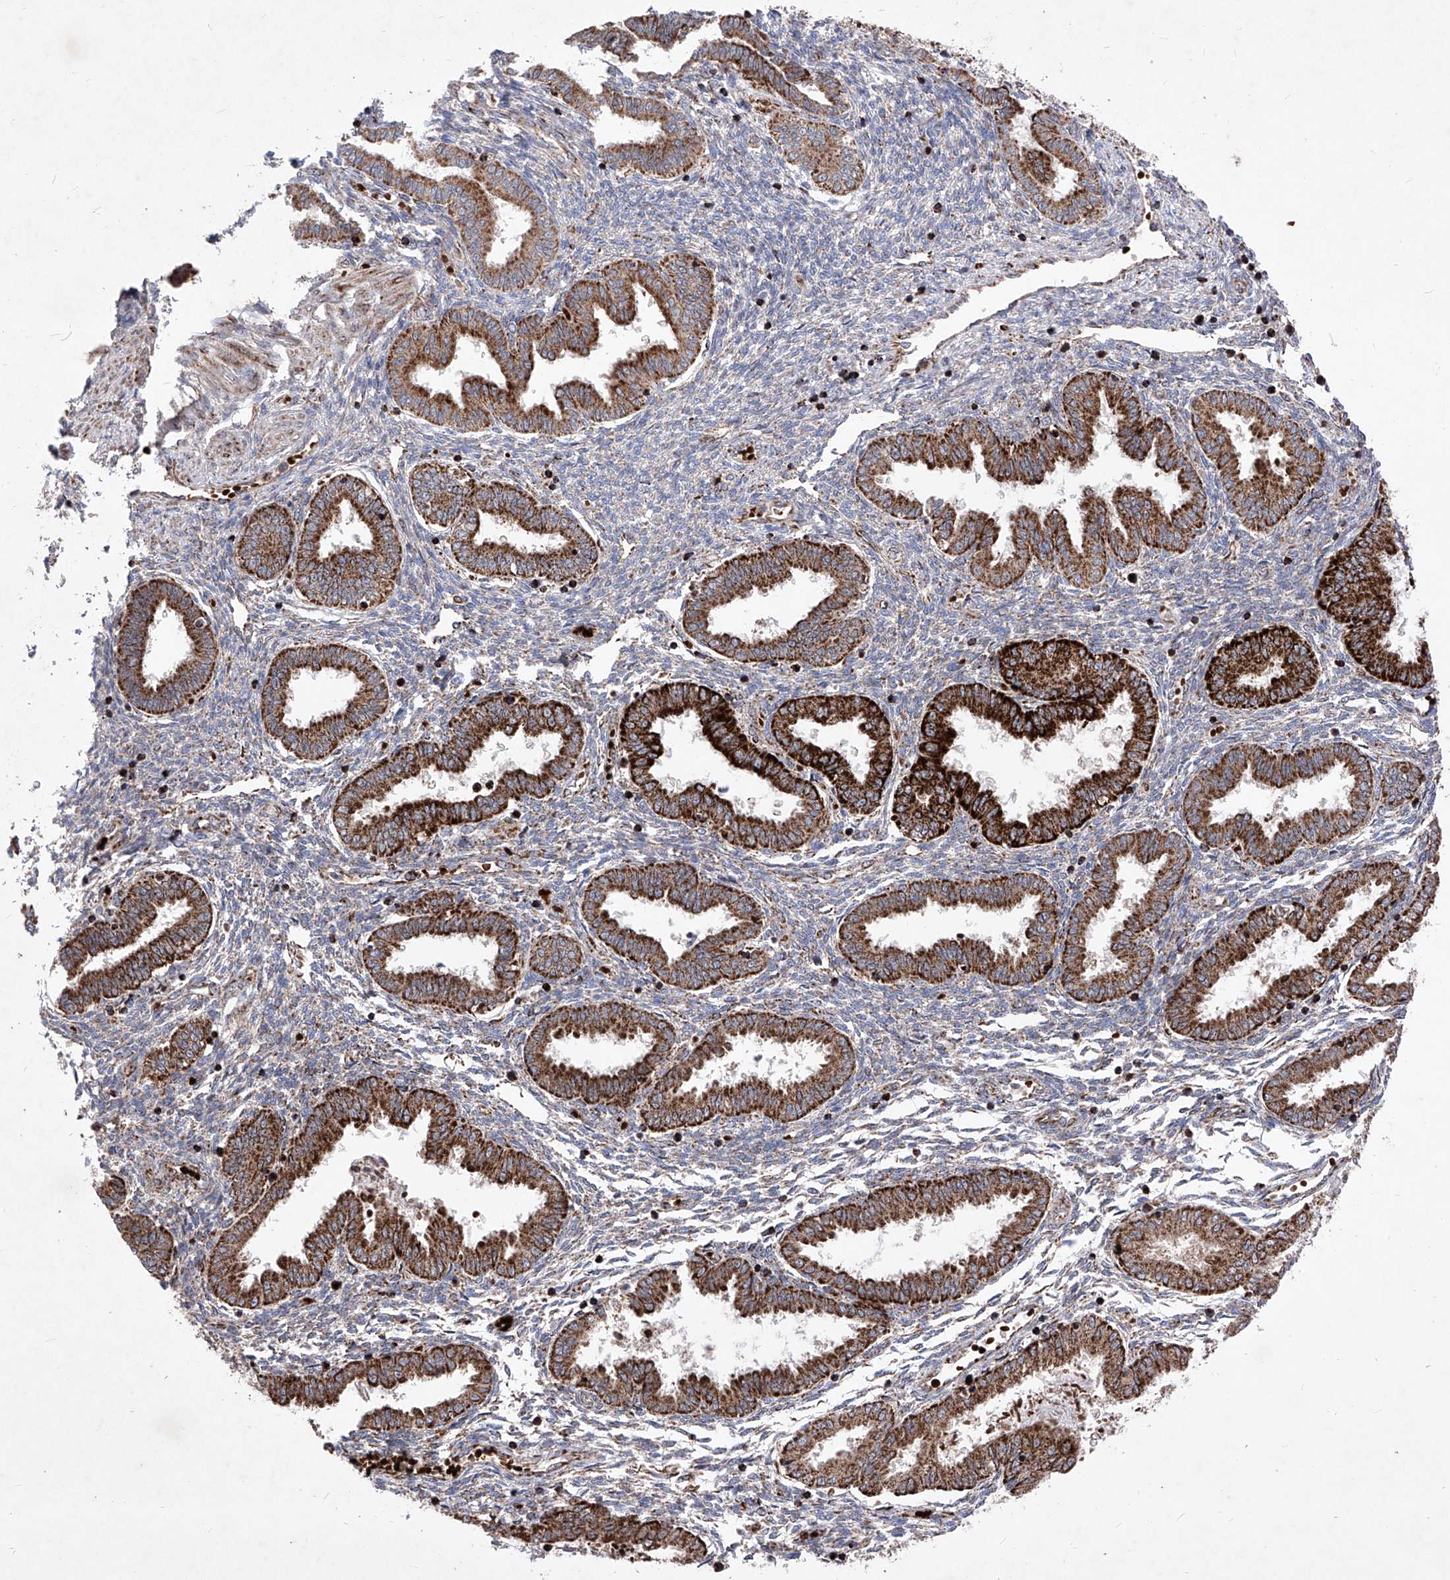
{"staining": {"intensity": "moderate", "quantity": "25%-75%", "location": "cytoplasmic/membranous"}, "tissue": "endometrium", "cell_type": "Cells in endometrial stroma", "image_type": "normal", "snomed": [{"axis": "morphology", "description": "Normal tissue, NOS"}, {"axis": "topography", "description": "Endometrium"}], "caption": "Immunohistochemistry (IHC) micrograph of unremarkable endometrium stained for a protein (brown), which demonstrates medium levels of moderate cytoplasmic/membranous positivity in approximately 25%-75% of cells in endometrial stroma.", "gene": "SEMA6A", "patient": {"sex": "female", "age": 33}}